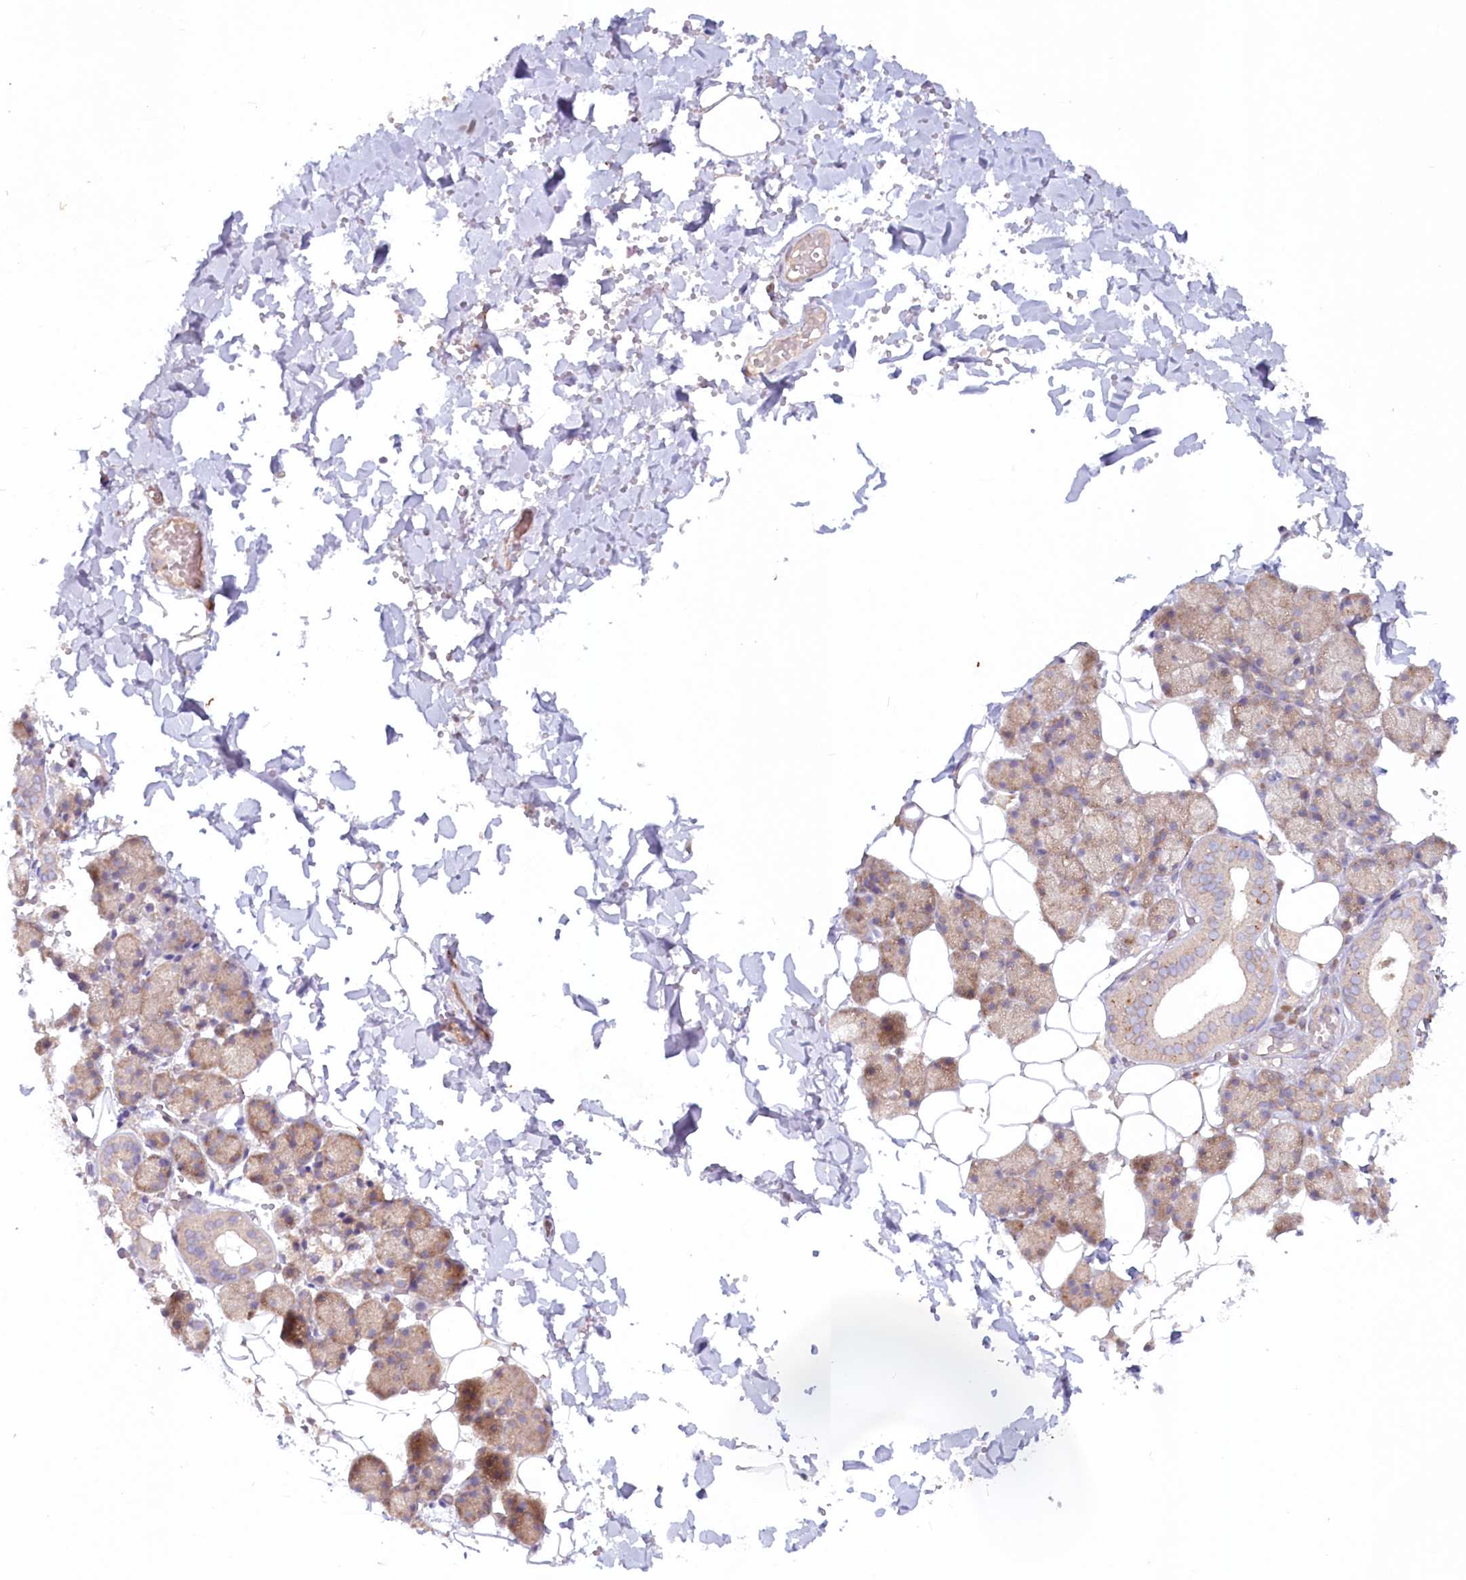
{"staining": {"intensity": "moderate", "quantity": "<25%", "location": "cytoplasmic/membranous"}, "tissue": "salivary gland", "cell_type": "Glandular cells", "image_type": "normal", "snomed": [{"axis": "morphology", "description": "Normal tissue, NOS"}, {"axis": "topography", "description": "Salivary gland"}], "caption": "Protein expression by IHC demonstrates moderate cytoplasmic/membranous positivity in about <25% of glandular cells in unremarkable salivary gland. Immunohistochemistry stains the protein of interest in brown and the nuclei are stained blue.", "gene": "TNIP1", "patient": {"sex": "female", "age": 33}}